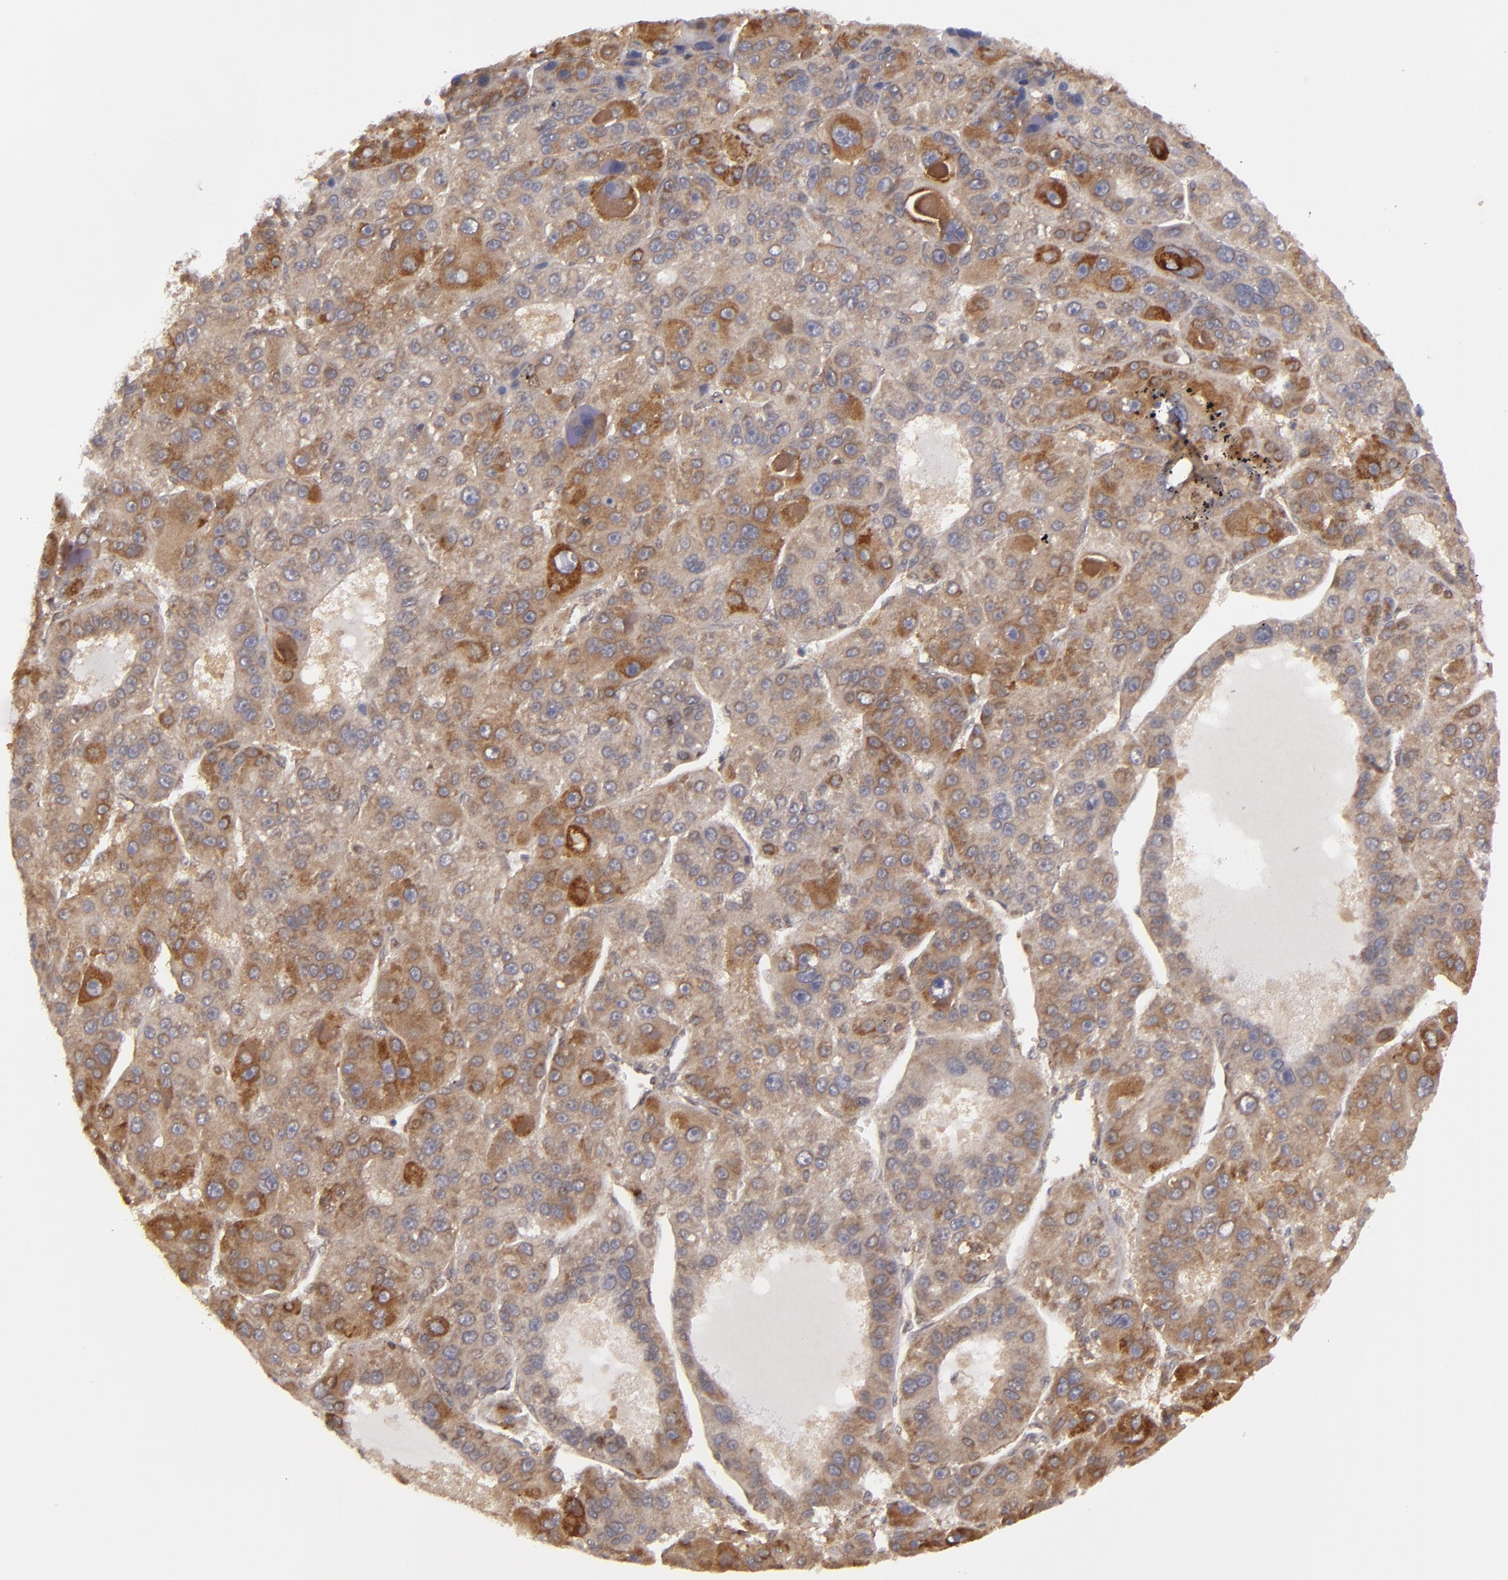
{"staining": {"intensity": "moderate", "quantity": ">75%", "location": "cytoplasmic/membranous"}, "tissue": "liver cancer", "cell_type": "Tumor cells", "image_type": "cancer", "snomed": [{"axis": "morphology", "description": "Carcinoma, Hepatocellular, NOS"}, {"axis": "topography", "description": "Liver"}], "caption": "Hepatocellular carcinoma (liver) was stained to show a protein in brown. There is medium levels of moderate cytoplasmic/membranous expression in about >75% of tumor cells. (Stains: DAB (3,3'-diaminobenzidine) in brown, nuclei in blue, Microscopy: brightfield microscopy at high magnification).", "gene": "MAPK3", "patient": {"sex": "male", "age": 76}}